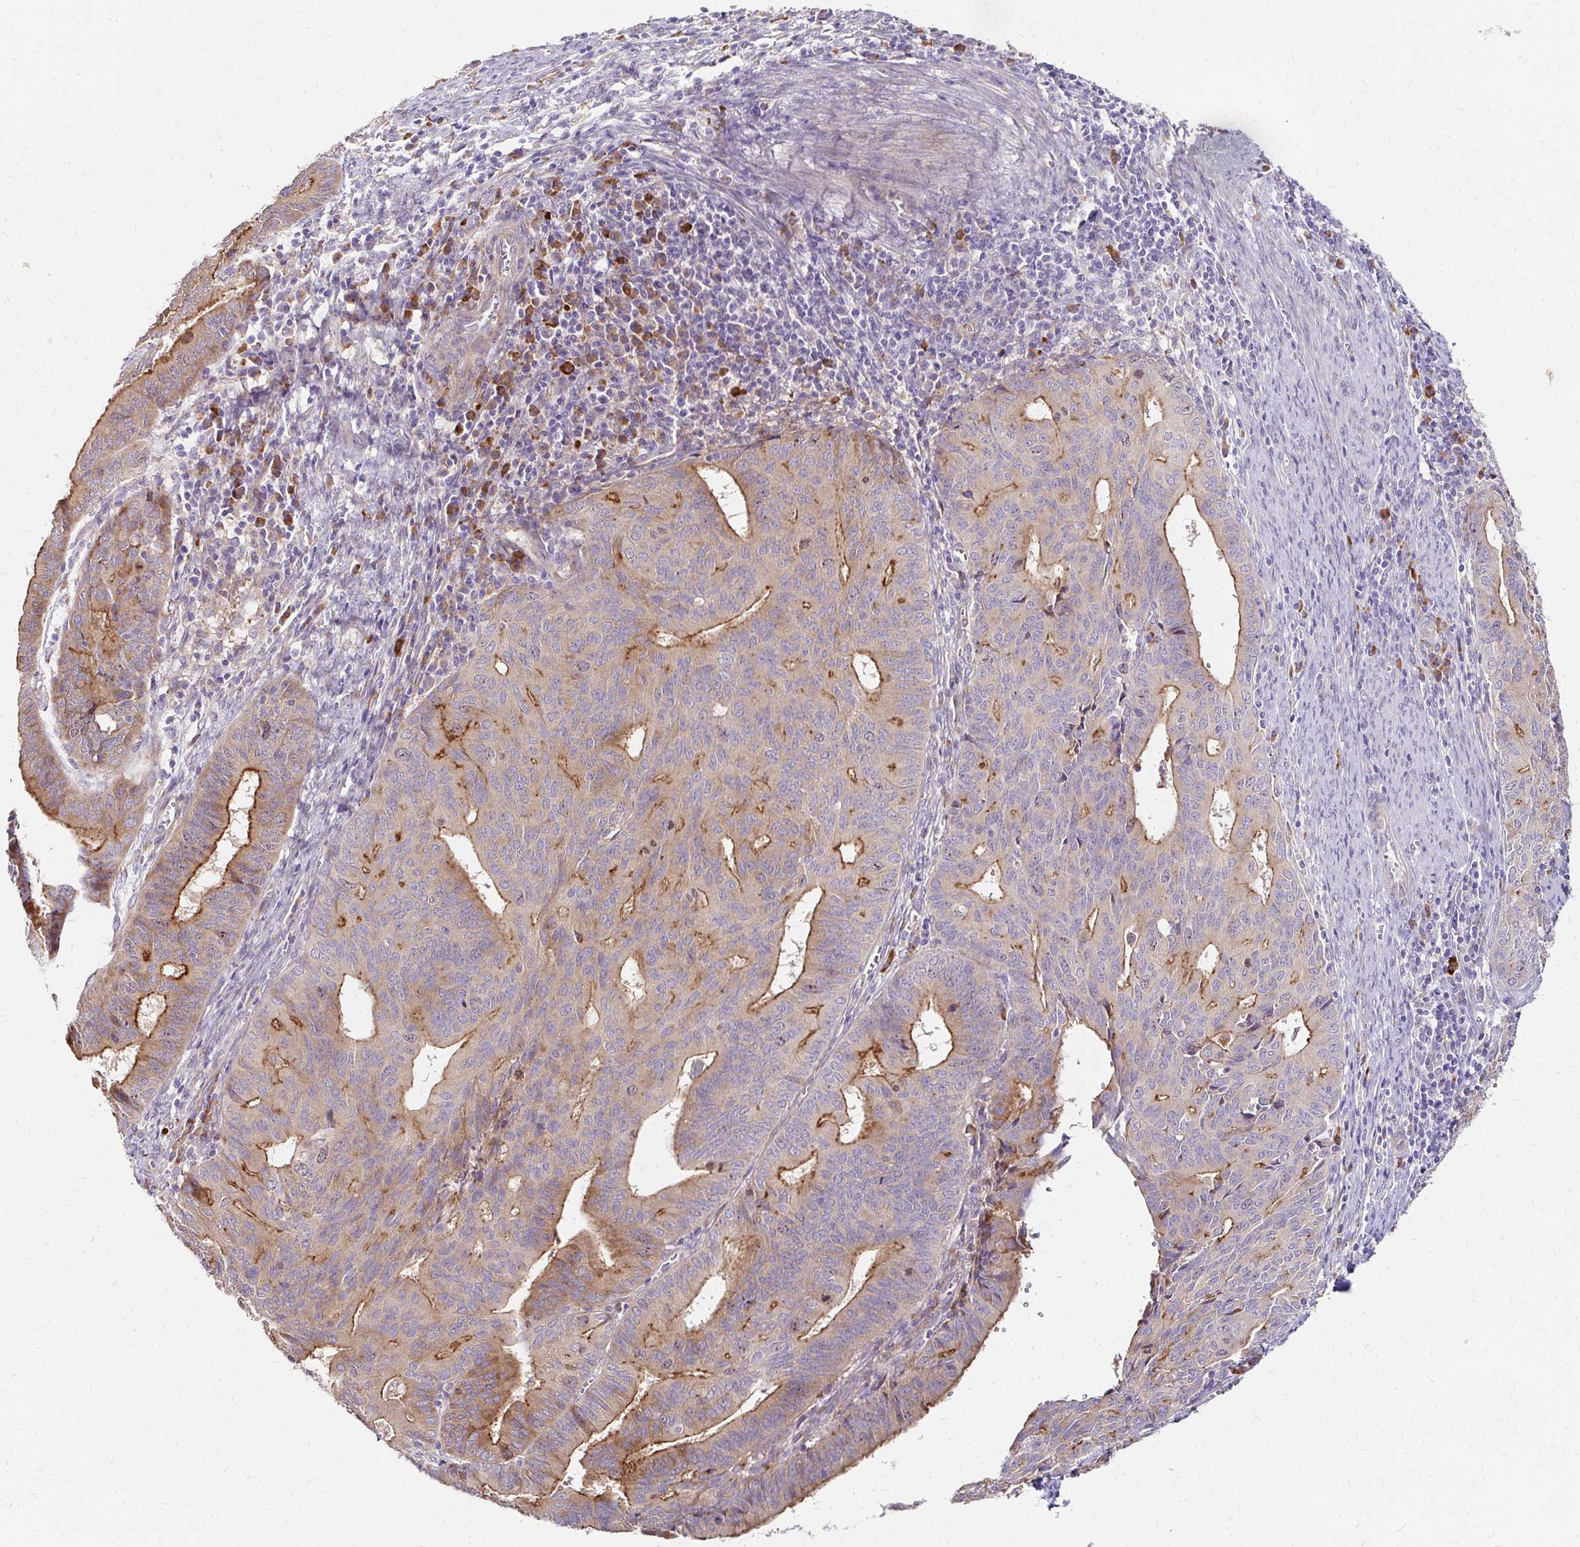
{"staining": {"intensity": "moderate", "quantity": ">75%", "location": "cytoplasmic/membranous"}, "tissue": "endometrial cancer", "cell_type": "Tumor cells", "image_type": "cancer", "snomed": [{"axis": "morphology", "description": "Adenocarcinoma, NOS"}, {"axis": "topography", "description": "Endometrium"}], "caption": "Immunohistochemistry (IHC) staining of adenocarcinoma (endometrial), which reveals medium levels of moderate cytoplasmic/membranous staining in about >75% of tumor cells indicating moderate cytoplasmic/membranous protein staining. The staining was performed using DAB (3,3'-diaminobenzidine) (brown) for protein detection and nuclei were counterstained in hematoxylin (blue).", "gene": "PRIMA1", "patient": {"sex": "female", "age": 65}}